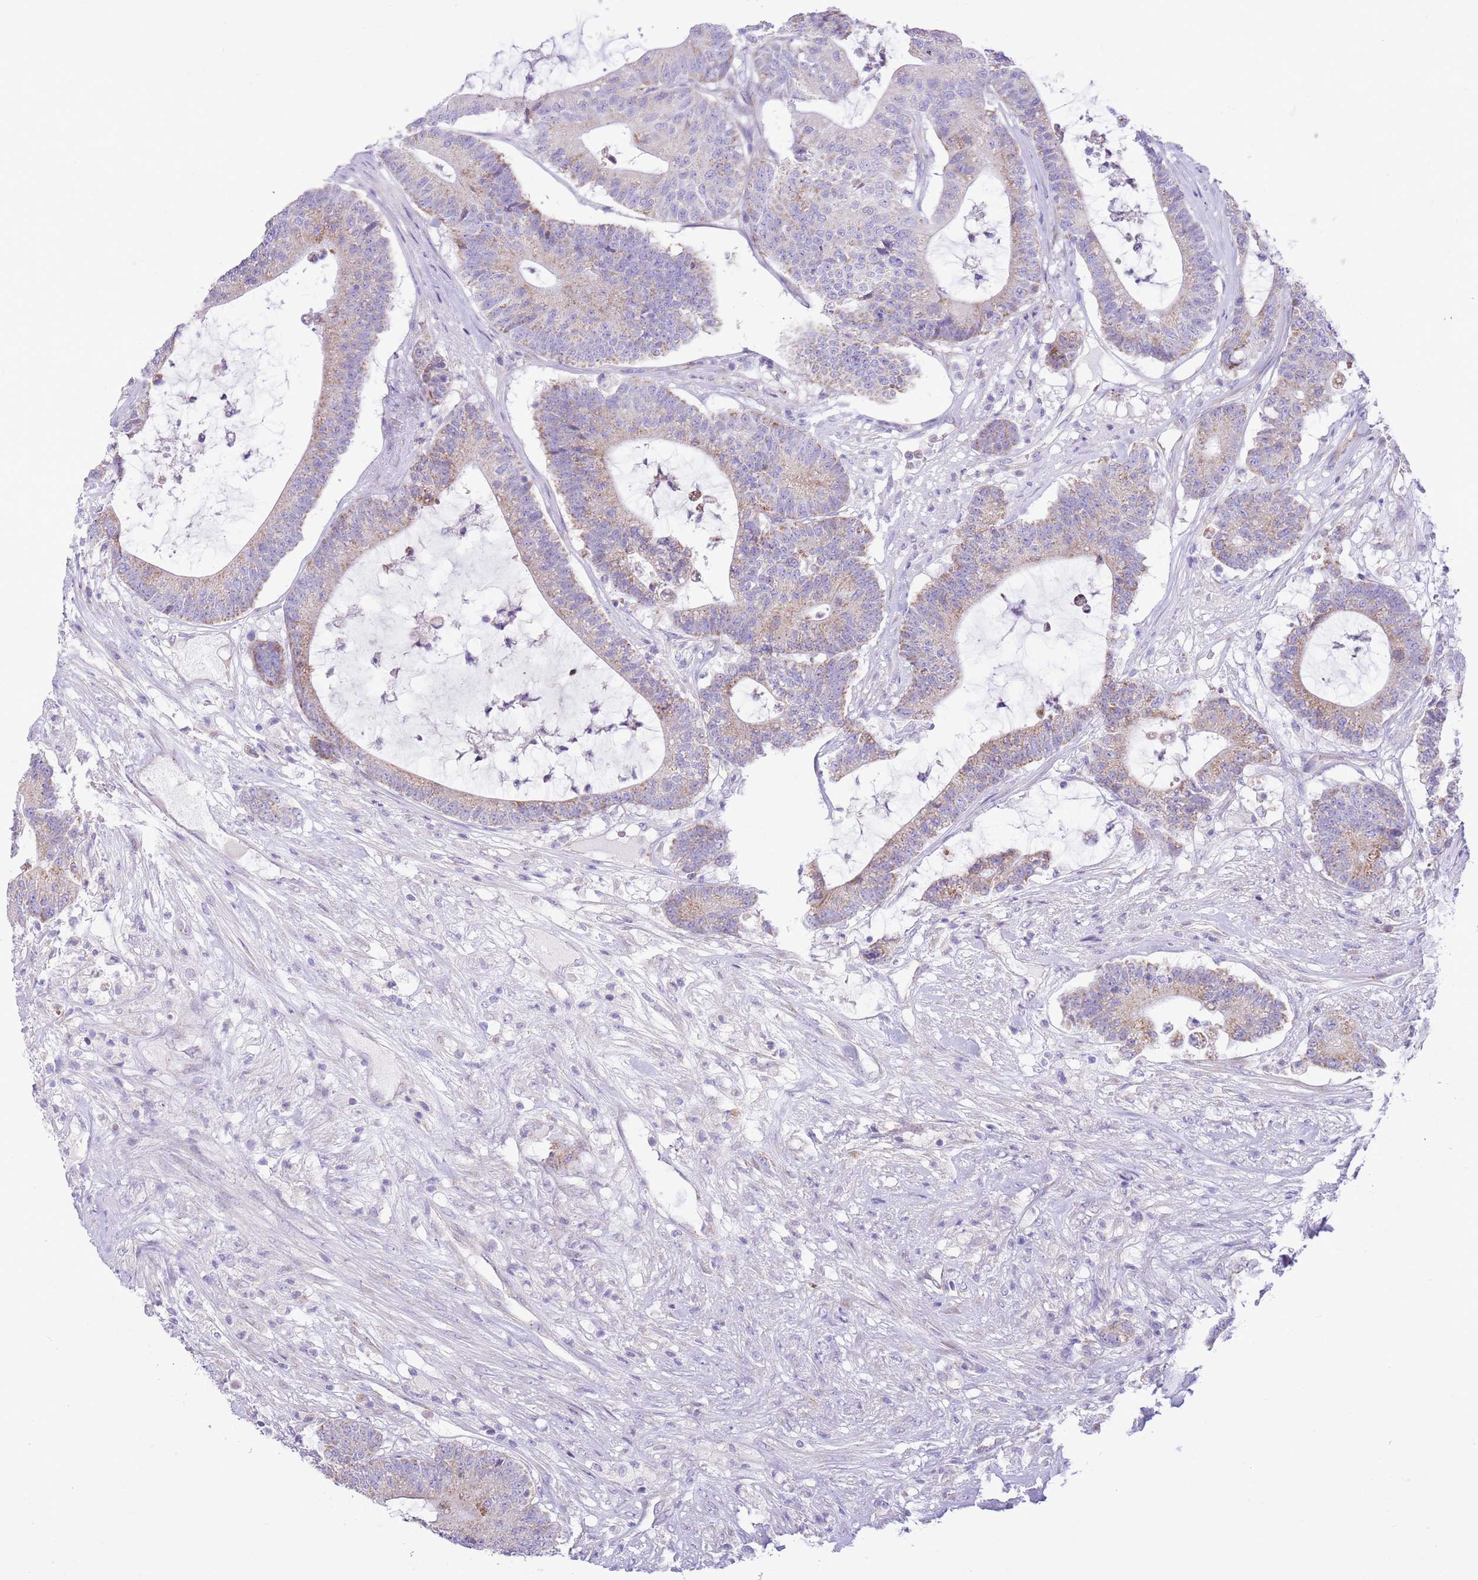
{"staining": {"intensity": "weak", "quantity": "25%-75%", "location": "cytoplasmic/membranous"}, "tissue": "colorectal cancer", "cell_type": "Tumor cells", "image_type": "cancer", "snomed": [{"axis": "morphology", "description": "Adenocarcinoma, NOS"}, {"axis": "topography", "description": "Colon"}], "caption": "Protein expression analysis of colorectal adenocarcinoma exhibits weak cytoplasmic/membranous staining in approximately 25%-75% of tumor cells. The protein is stained brown, and the nuclei are stained in blue (DAB (3,3'-diaminobenzidine) IHC with brightfield microscopy, high magnification).", "gene": "OAZ2", "patient": {"sex": "female", "age": 84}}